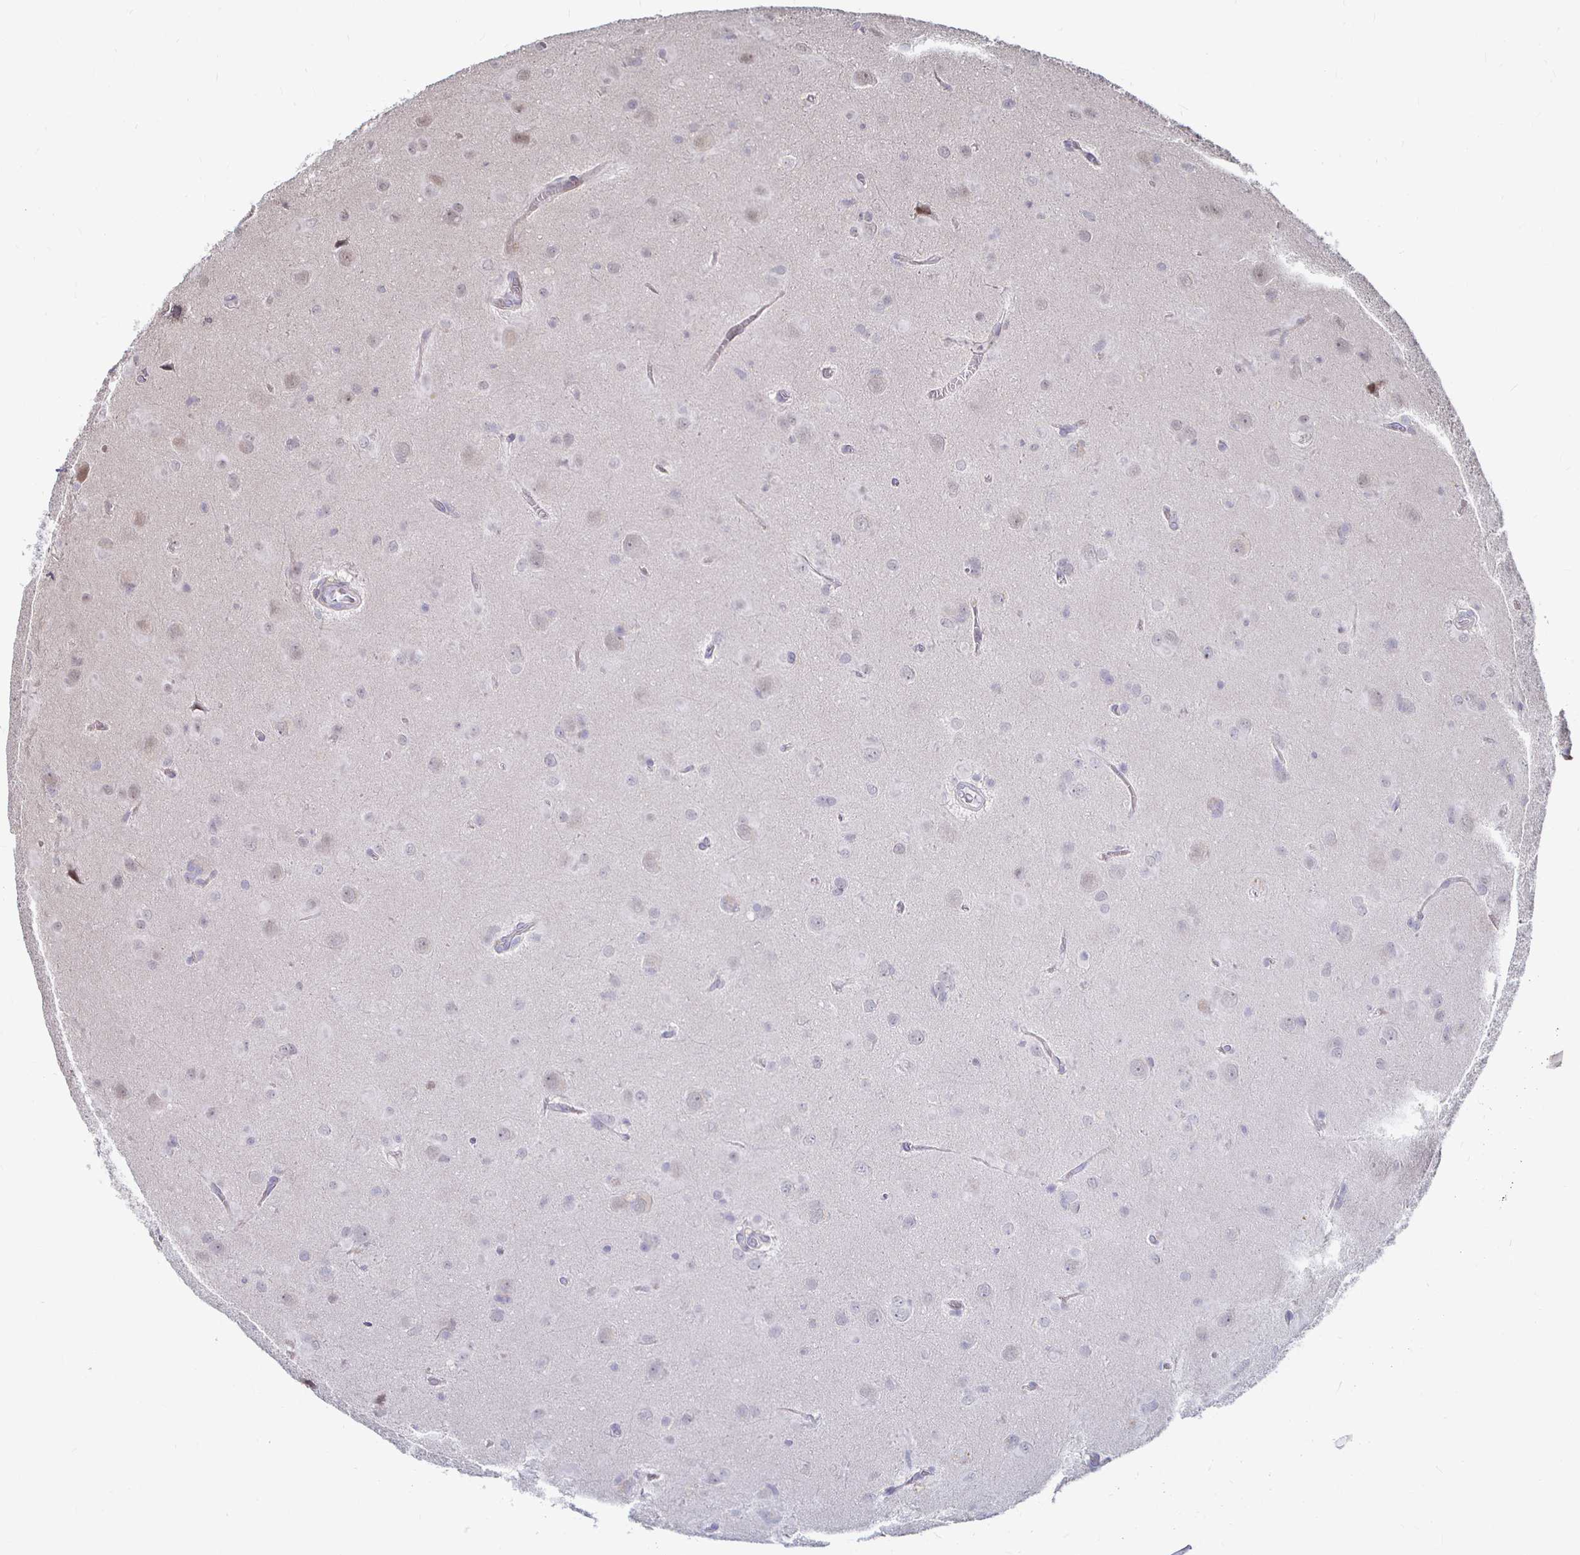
{"staining": {"intensity": "negative", "quantity": "none", "location": "none"}, "tissue": "glioma", "cell_type": "Tumor cells", "image_type": "cancer", "snomed": [{"axis": "morphology", "description": "Glioma, malignant, Low grade"}, {"axis": "topography", "description": "Brain"}], "caption": "Immunohistochemistry (IHC) photomicrograph of neoplastic tissue: glioma stained with DAB (3,3'-diaminobenzidine) displays no significant protein expression in tumor cells. (DAB (3,3'-diaminobenzidine) immunohistochemistry (IHC), high magnification).", "gene": "CAPN11", "patient": {"sex": "male", "age": 58}}